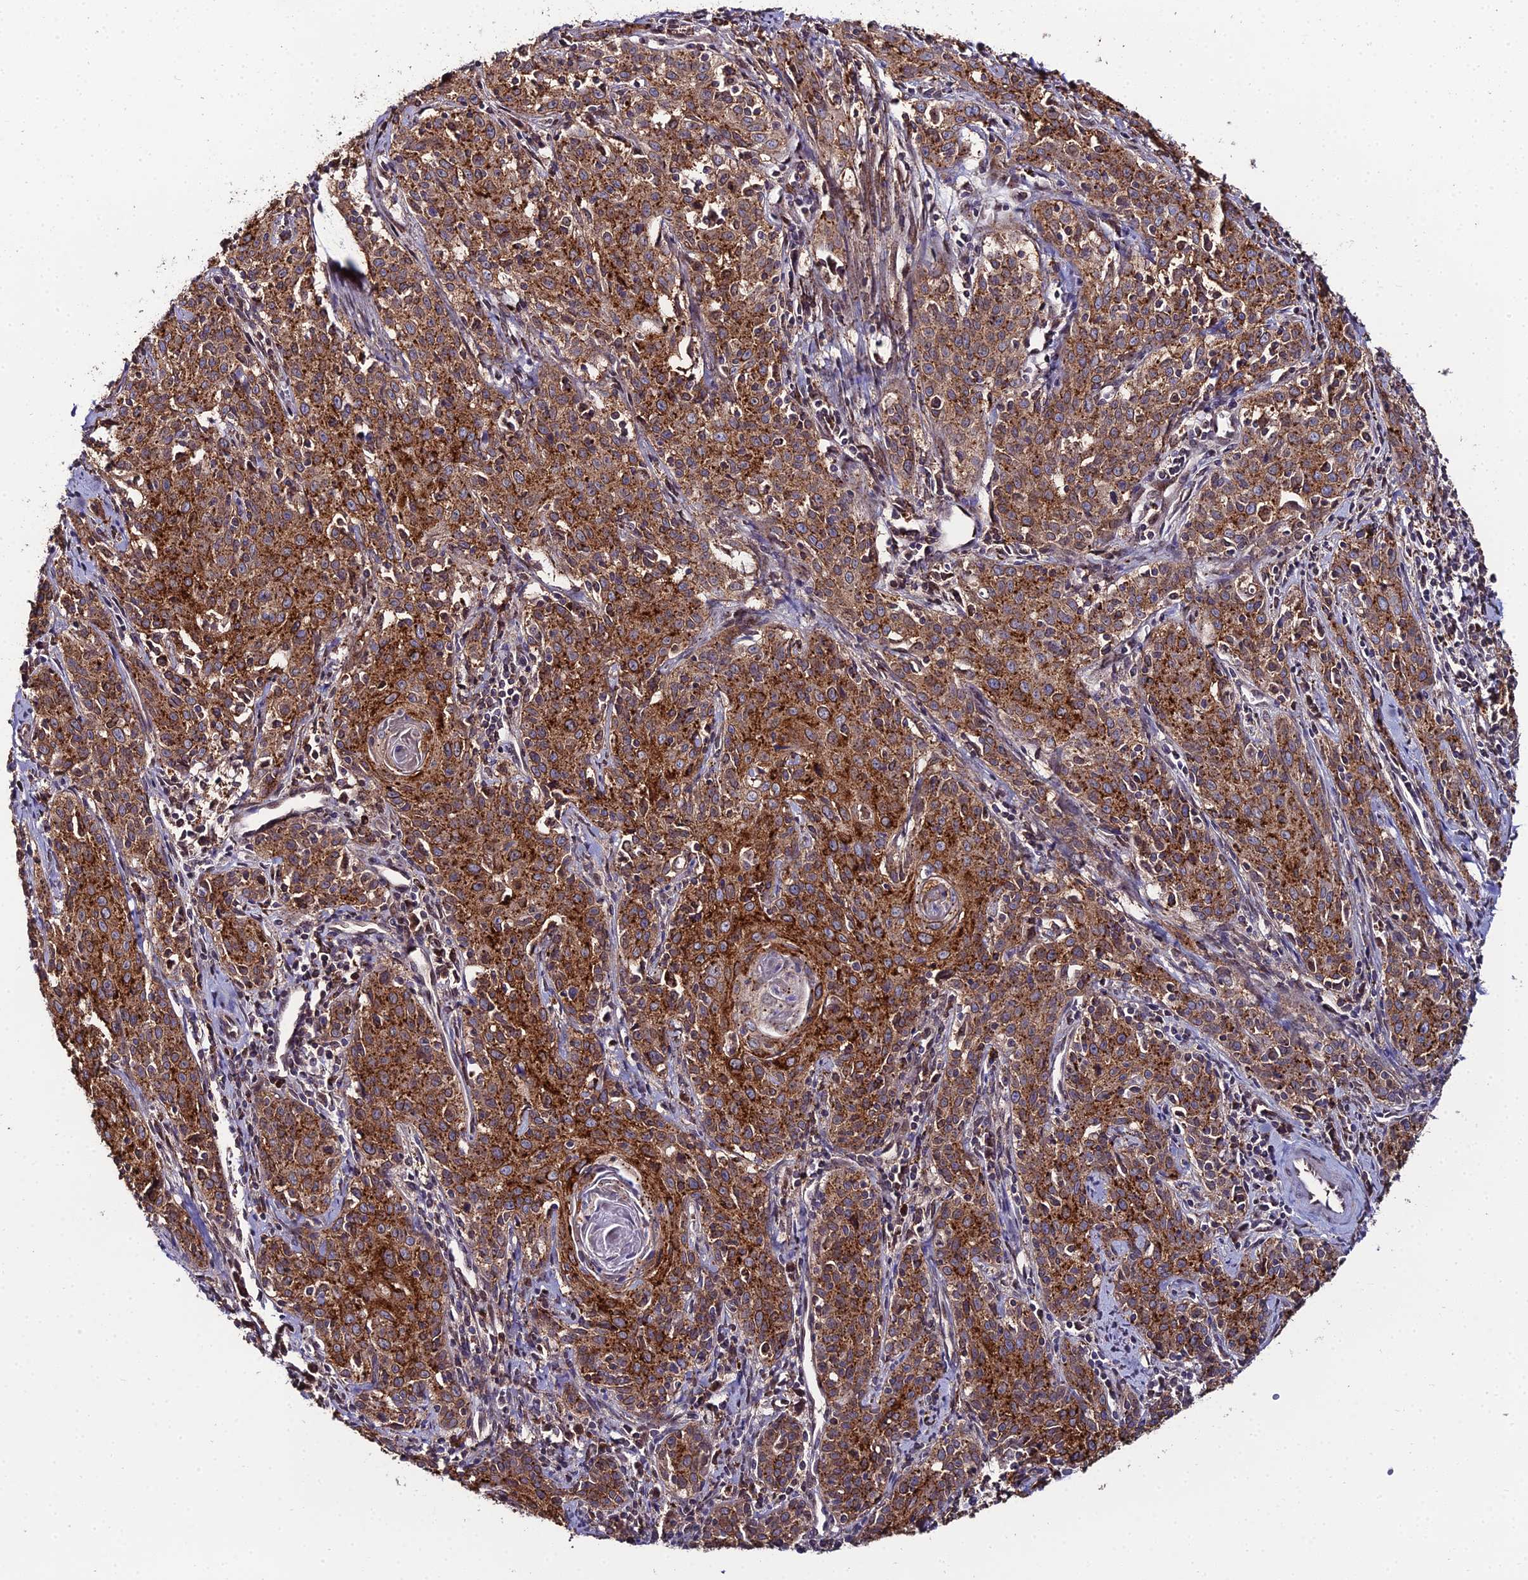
{"staining": {"intensity": "strong", "quantity": ">75%", "location": "cytoplasmic/membranous"}, "tissue": "cervical cancer", "cell_type": "Tumor cells", "image_type": "cancer", "snomed": [{"axis": "morphology", "description": "Squamous cell carcinoma, NOS"}, {"axis": "topography", "description": "Cervix"}], "caption": "DAB immunohistochemical staining of human cervical cancer exhibits strong cytoplasmic/membranous protein staining in approximately >75% of tumor cells.", "gene": "DDX19A", "patient": {"sex": "female", "age": 57}}